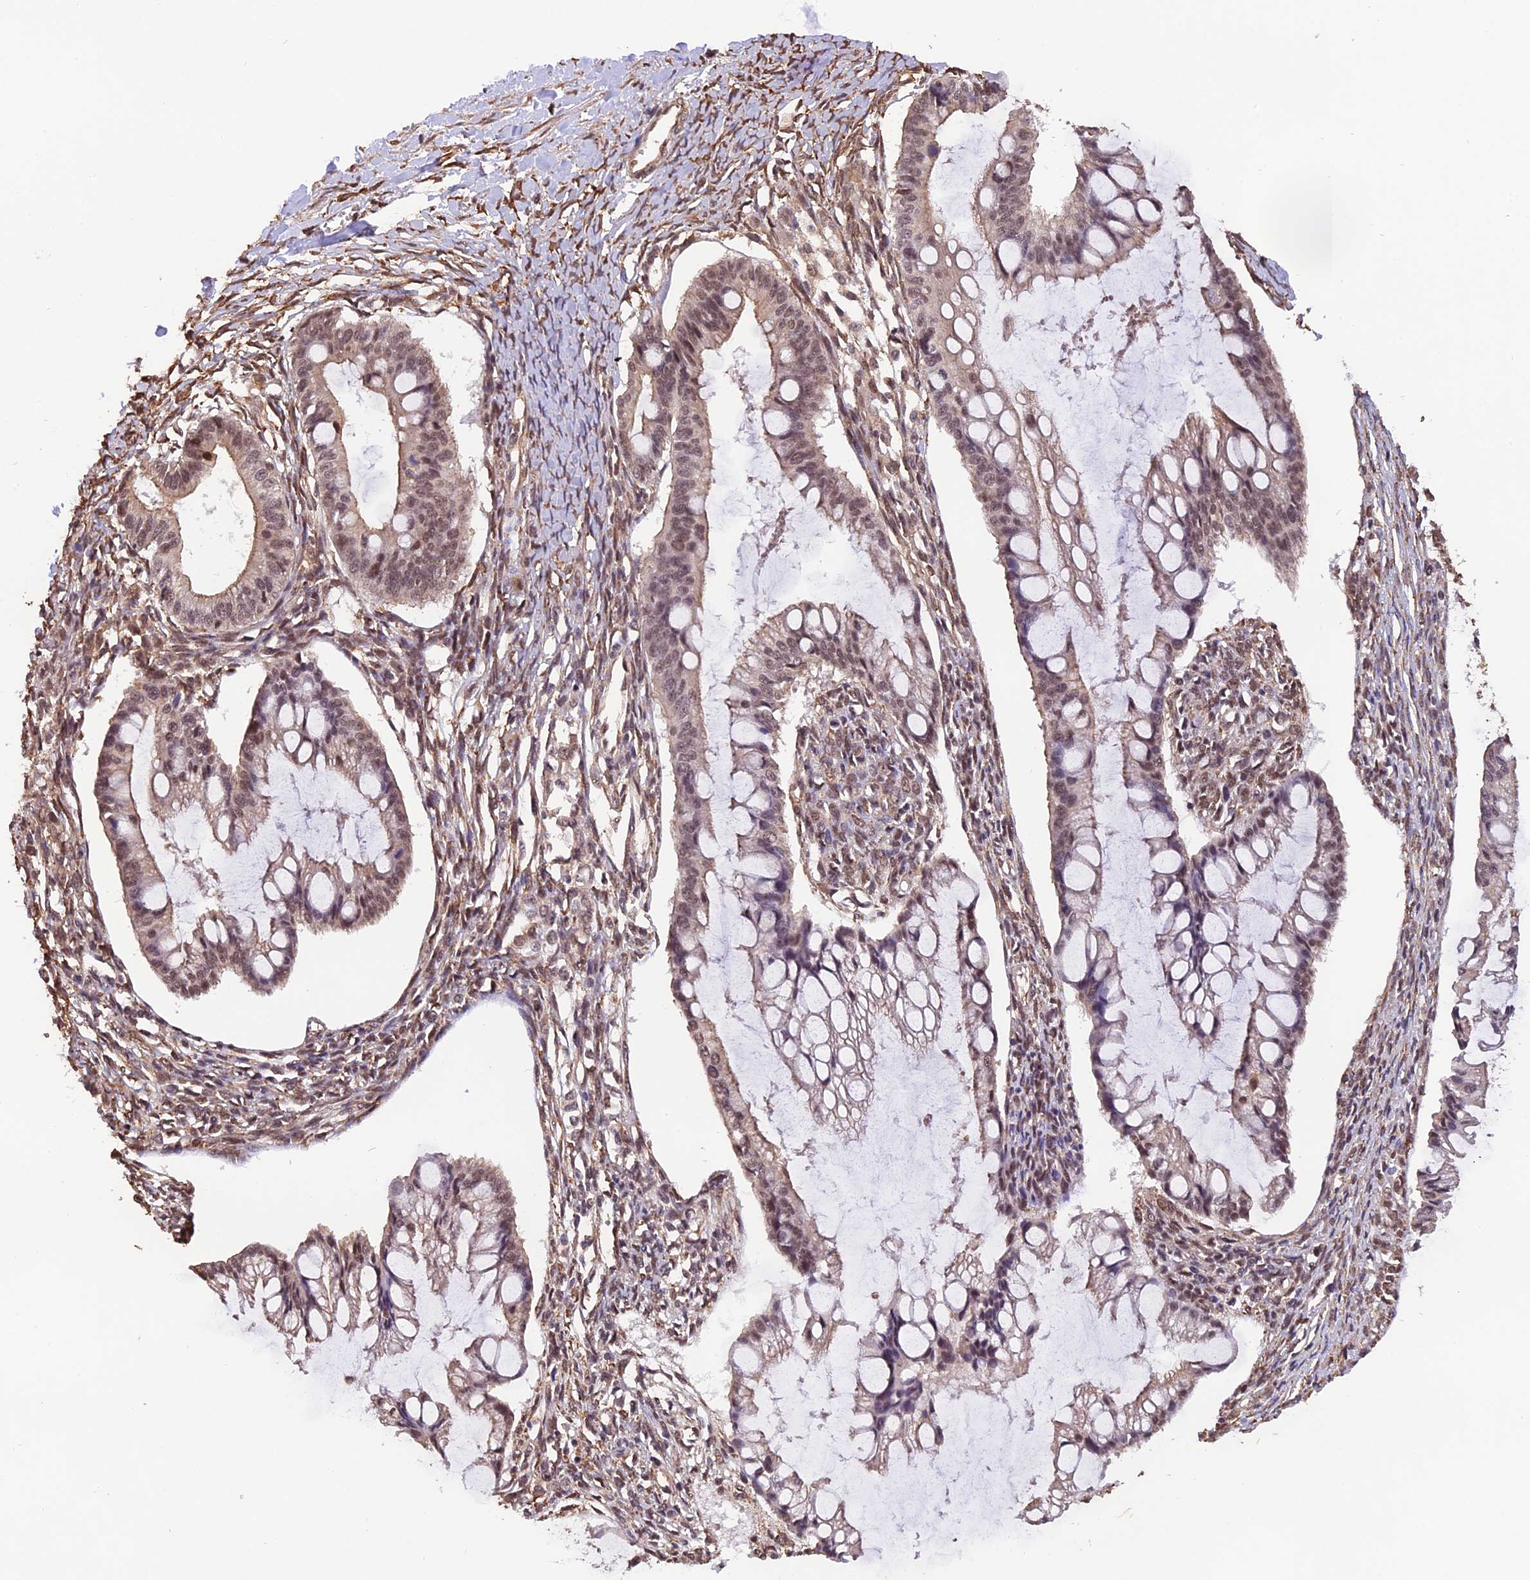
{"staining": {"intensity": "moderate", "quantity": ">75%", "location": "nuclear"}, "tissue": "ovarian cancer", "cell_type": "Tumor cells", "image_type": "cancer", "snomed": [{"axis": "morphology", "description": "Cystadenocarcinoma, mucinous, NOS"}, {"axis": "topography", "description": "Ovary"}], "caption": "There is medium levels of moderate nuclear staining in tumor cells of ovarian mucinous cystadenocarcinoma, as demonstrated by immunohistochemical staining (brown color).", "gene": "ZC3H4", "patient": {"sex": "female", "age": 73}}